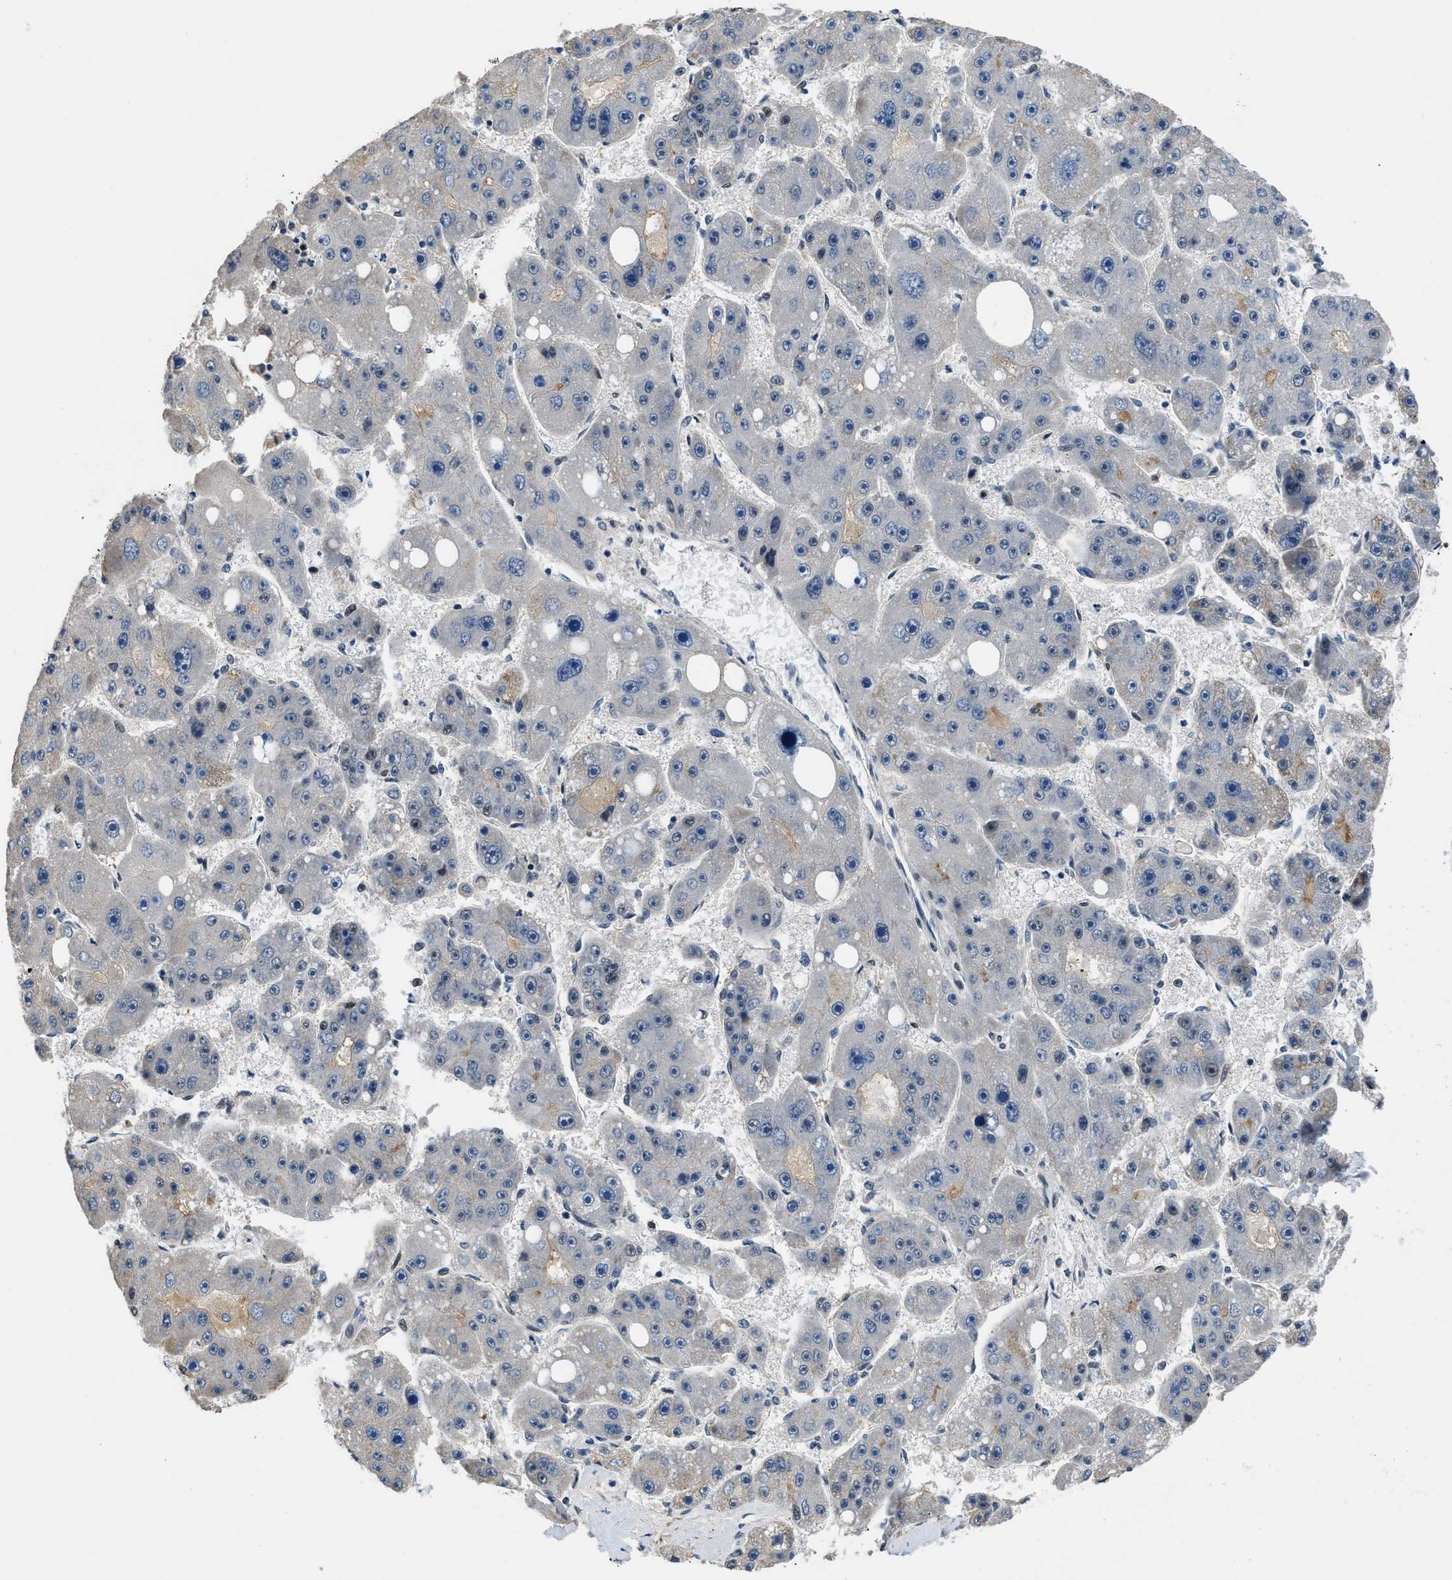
{"staining": {"intensity": "negative", "quantity": "none", "location": "none"}, "tissue": "liver cancer", "cell_type": "Tumor cells", "image_type": "cancer", "snomed": [{"axis": "morphology", "description": "Carcinoma, Hepatocellular, NOS"}, {"axis": "topography", "description": "Liver"}], "caption": "This histopathology image is of liver cancer stained with immunohistochemistry to label a protein in brown with the nuclei are counter-stained blue. There is no staining in tumor cells.", "gene": "KDM3B", "patient": {"sex": "female", "age": 61}}